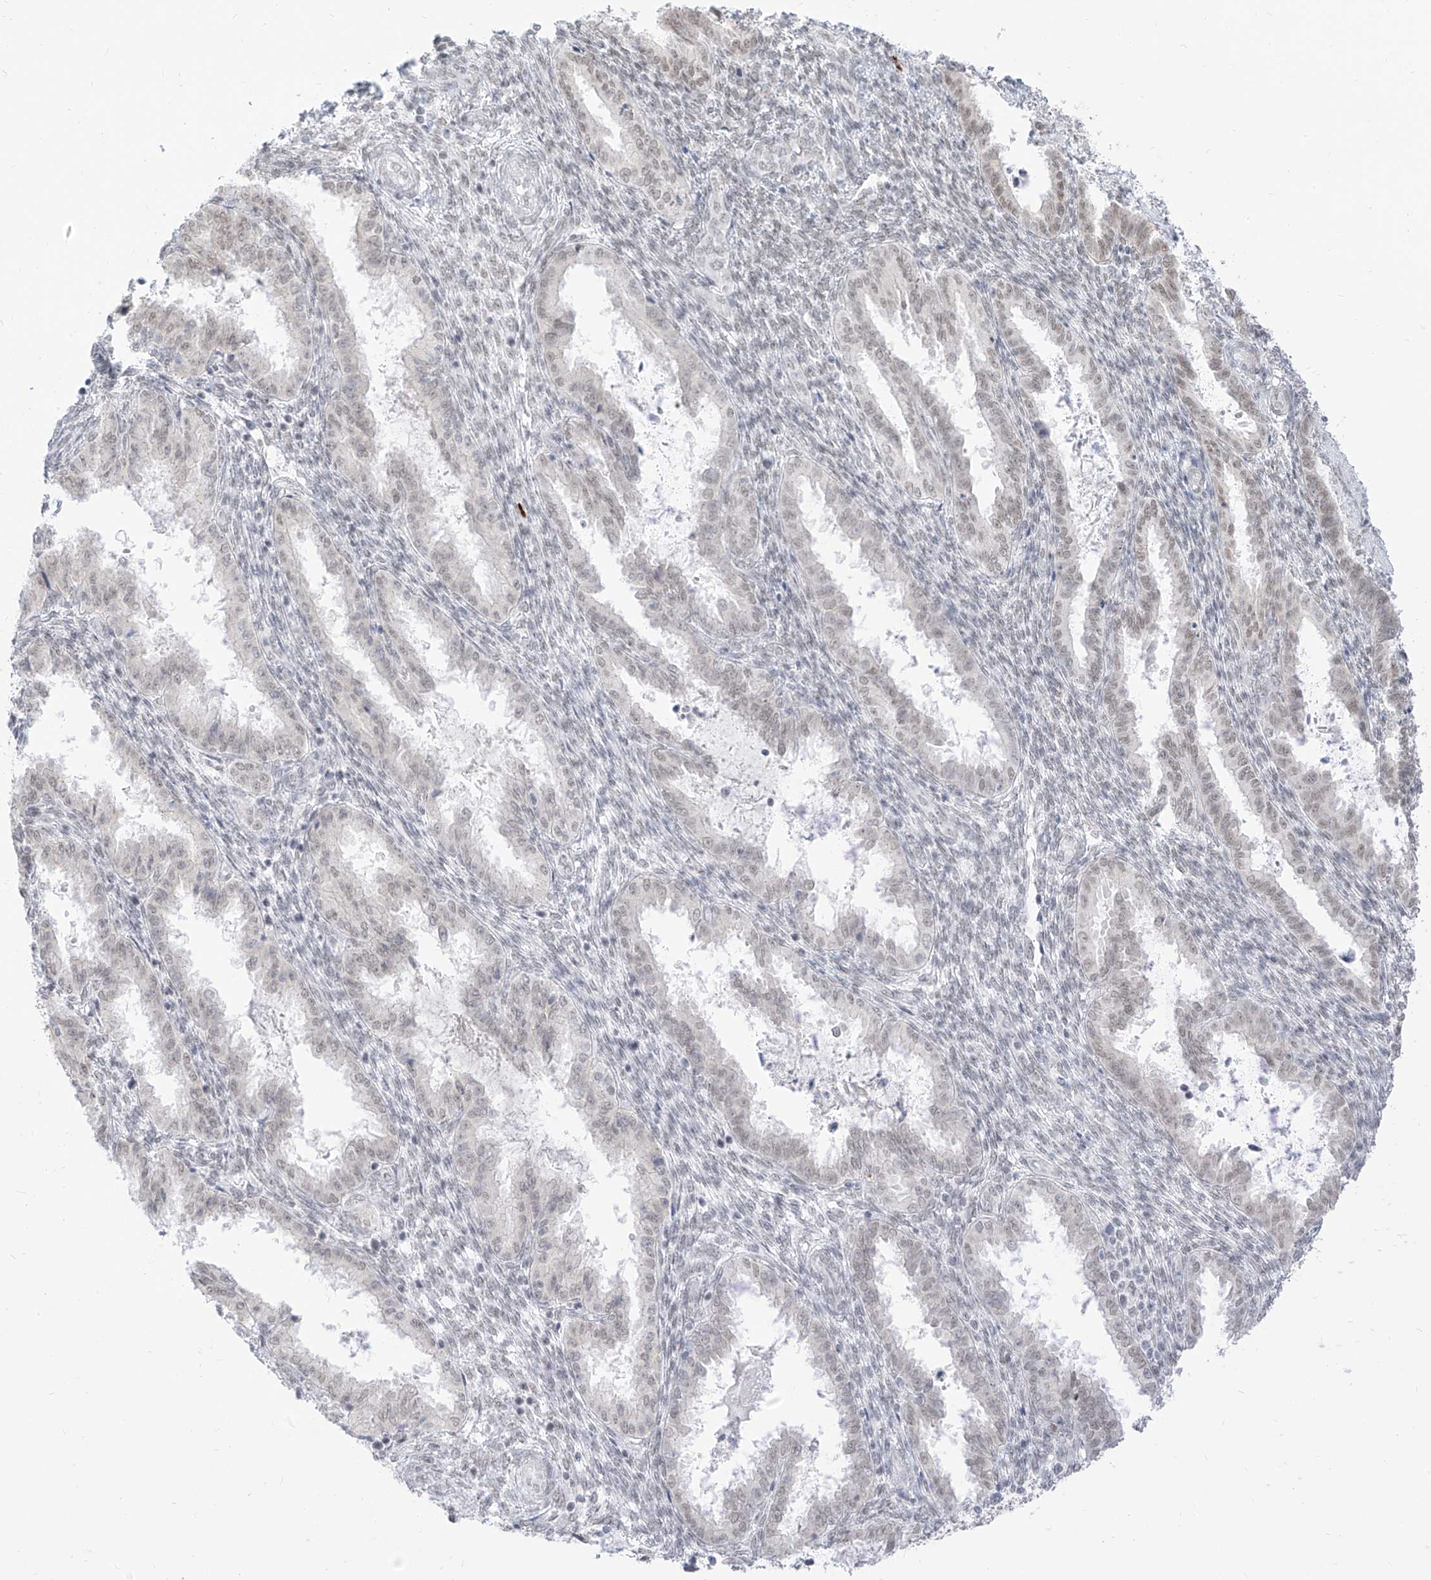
{"staining": {"intensity": "moderate", "quantity": "<25%", "location": "nuclear"}, "tissue": "endometrium", "cell_type": "Cells in endometrial stroma", "image_type": "normal", "snomed": [{"axis": "morphology", "description": "Normal tissue, NOS"}, {"axis": "topography", "description": "Endometrium"}], "caption": "Normal endometrium was stained to show a protein in brown. There is low levels of moderate nuclear staining in about <25% of cells in endometrial stroma.", "gene": "SUPT5H", "patient": {"sex": "female", "age": 33}}